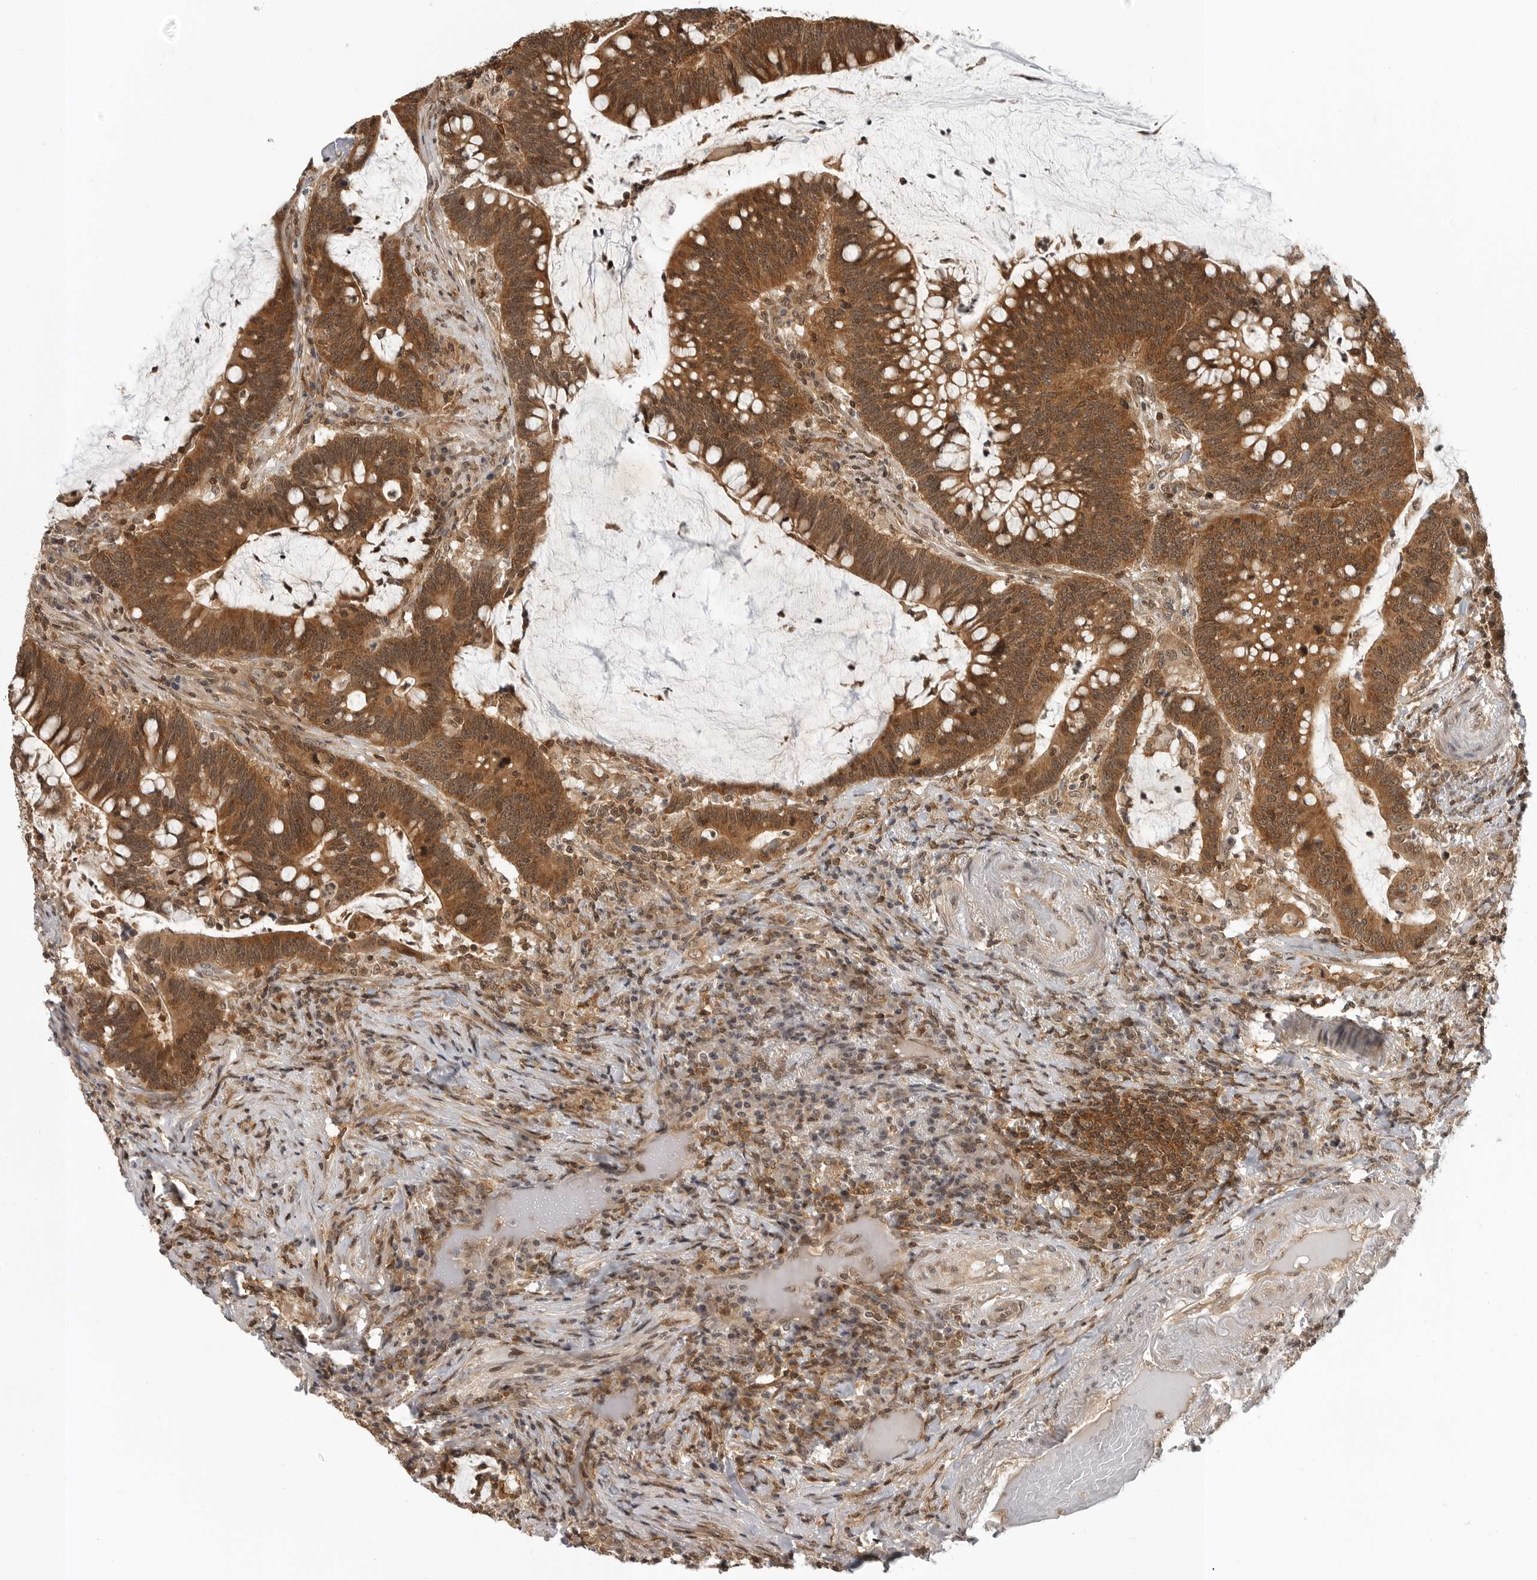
{"staining": {"intensity": "strong", "quantity": ">75%", "location": "cytoplasmic/membranous"}, "tissue": "colorectal cancer", "cell_type": "Tumor cells", "image_type": "cancer", "snomed": [{"axis": "morphology", "description": "Adenocarcinoma, NOS"}, {"axis": "topography", "description": "Colon"}], "caption": "IHC photomicrograph of neoplastic tissue: human colorectal cancer (adenocarcinoma) stained using immunohistochemistry reveals high levels of strong protein expression localized specifically in the cytoplasmic/membranous of tumor cells, appearing as a cytoplasmic/membranous brown color.", "gene": "SZRD1", "patient": {"sex": "female", "age": 66}}